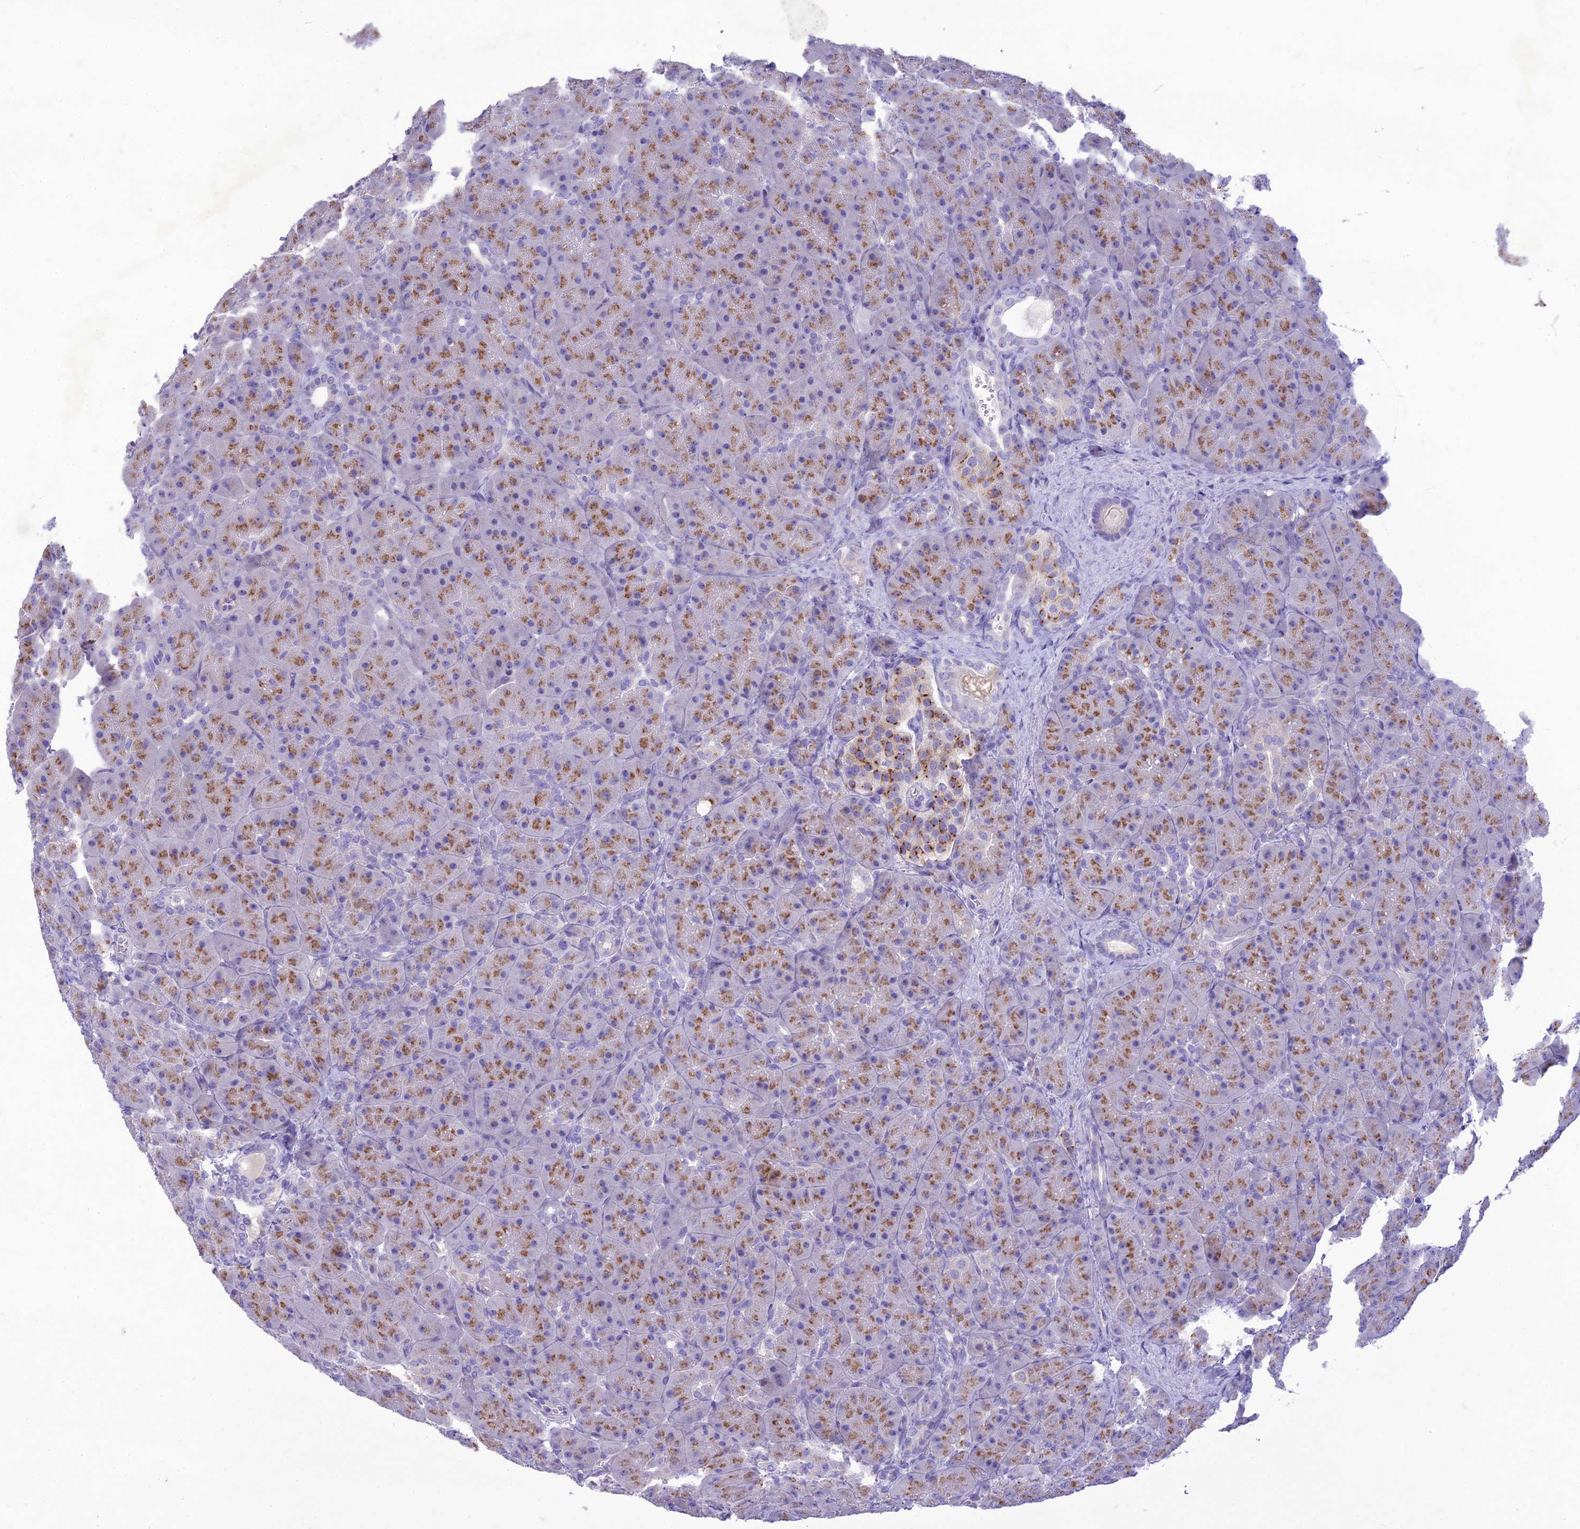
{"staining": {"intensity": "moderate", "quantity": ">75%", "location": "cytoplasmic/membranous"}, "tissue": "pancreas", "cell_type": "Exocrine glandular cells", "image_type": "normal", "snomed": [{"axis": "morphology", "description": "Normal tissue, NOS"}, {"axis": "topography", "description": "Pancreas"}], "caption": "This photomicrograph displays normal pancreas stained with immunohistochemistry (IHC) to label a protein in brown. The cytoplasmic/membranous of exocrine glandular cells show moderate positivity for the protein. Nuclei are counter-stained blue.", "gene": "SLC13A5", "patient": {"sex": "male", "age": 66}}